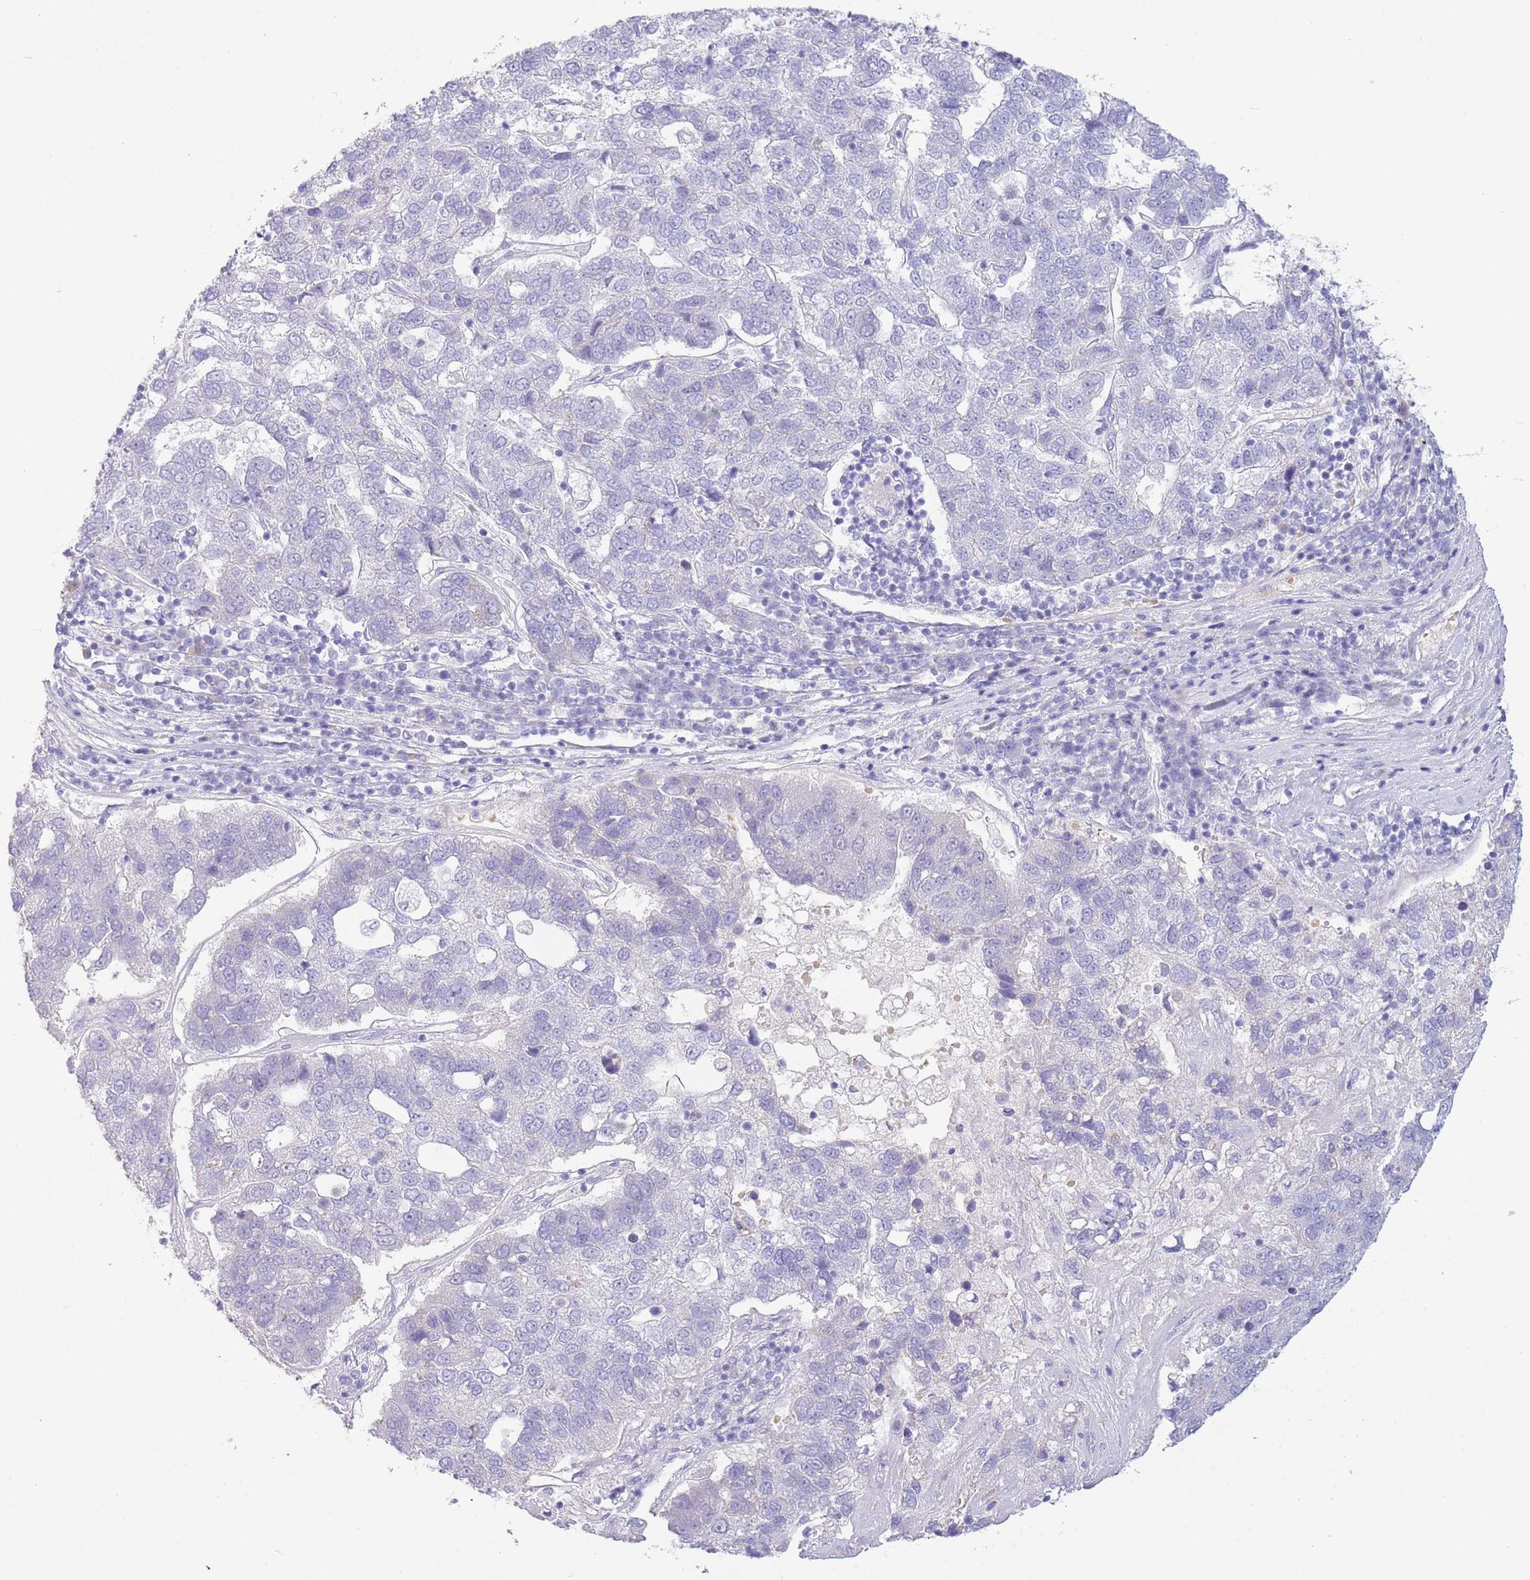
{"staining": {"intensity": "negative", "quantity": "none", "location": "none"}, "tissue": "pancreatic cancer", "cell_type": "Tumor cells", "image_type": "cancer", "snomed": [{"axis": "morphology", "description": "Adenocarcinoma, NOS"}, {"axis": "topography", "description": "Pancreas"}], "caption": "Immunohistochemistry (IHC) of pancreatic cancer exhibits no staining in tumor cells.", "gene": "ACR", "patient": {"sex": "female", "age": 61}}